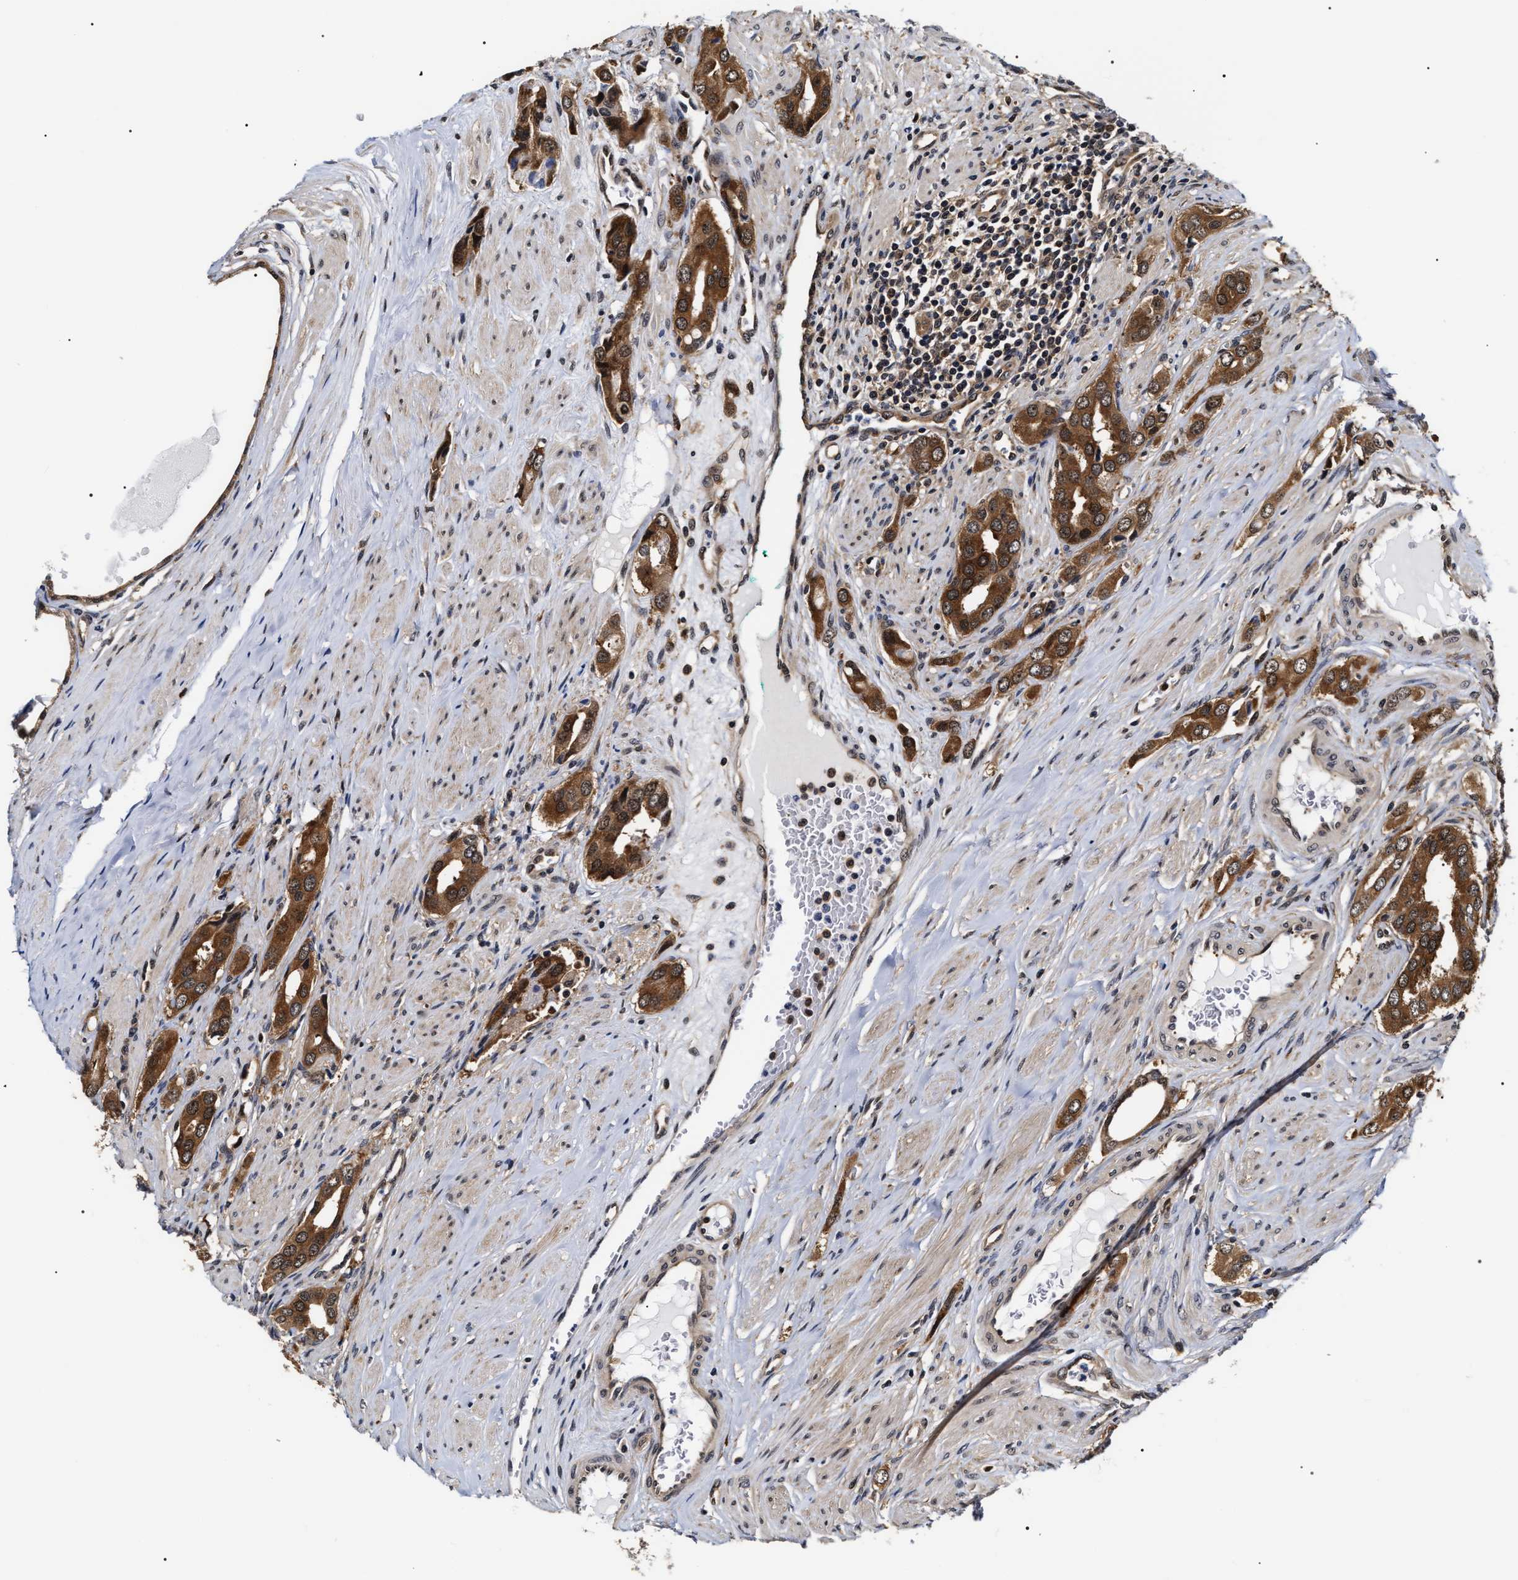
{"staining": {"intensity": "strong", "quantity": ">75%", "location": "cytoplasmic/membranous,nuclear"}, "tissue": "prostate cancer", "cell_type": "Tumor cells", "image_type": "cancer", "snomed": [{"axis": "morphology", "description": "Adenocarcinoma, High grade"}, {"axis": "topography", "description": "Prostate"}], "caption": "Tumor cells exhibit high levels of strong cytoplasmic/membranous and nuclear expression in approximately >75% of cells in human prostate cancer (adenocarcinoma (high-grade)).", "gene": "BAG6", "patient": {"sex": "male", "age": 52}}